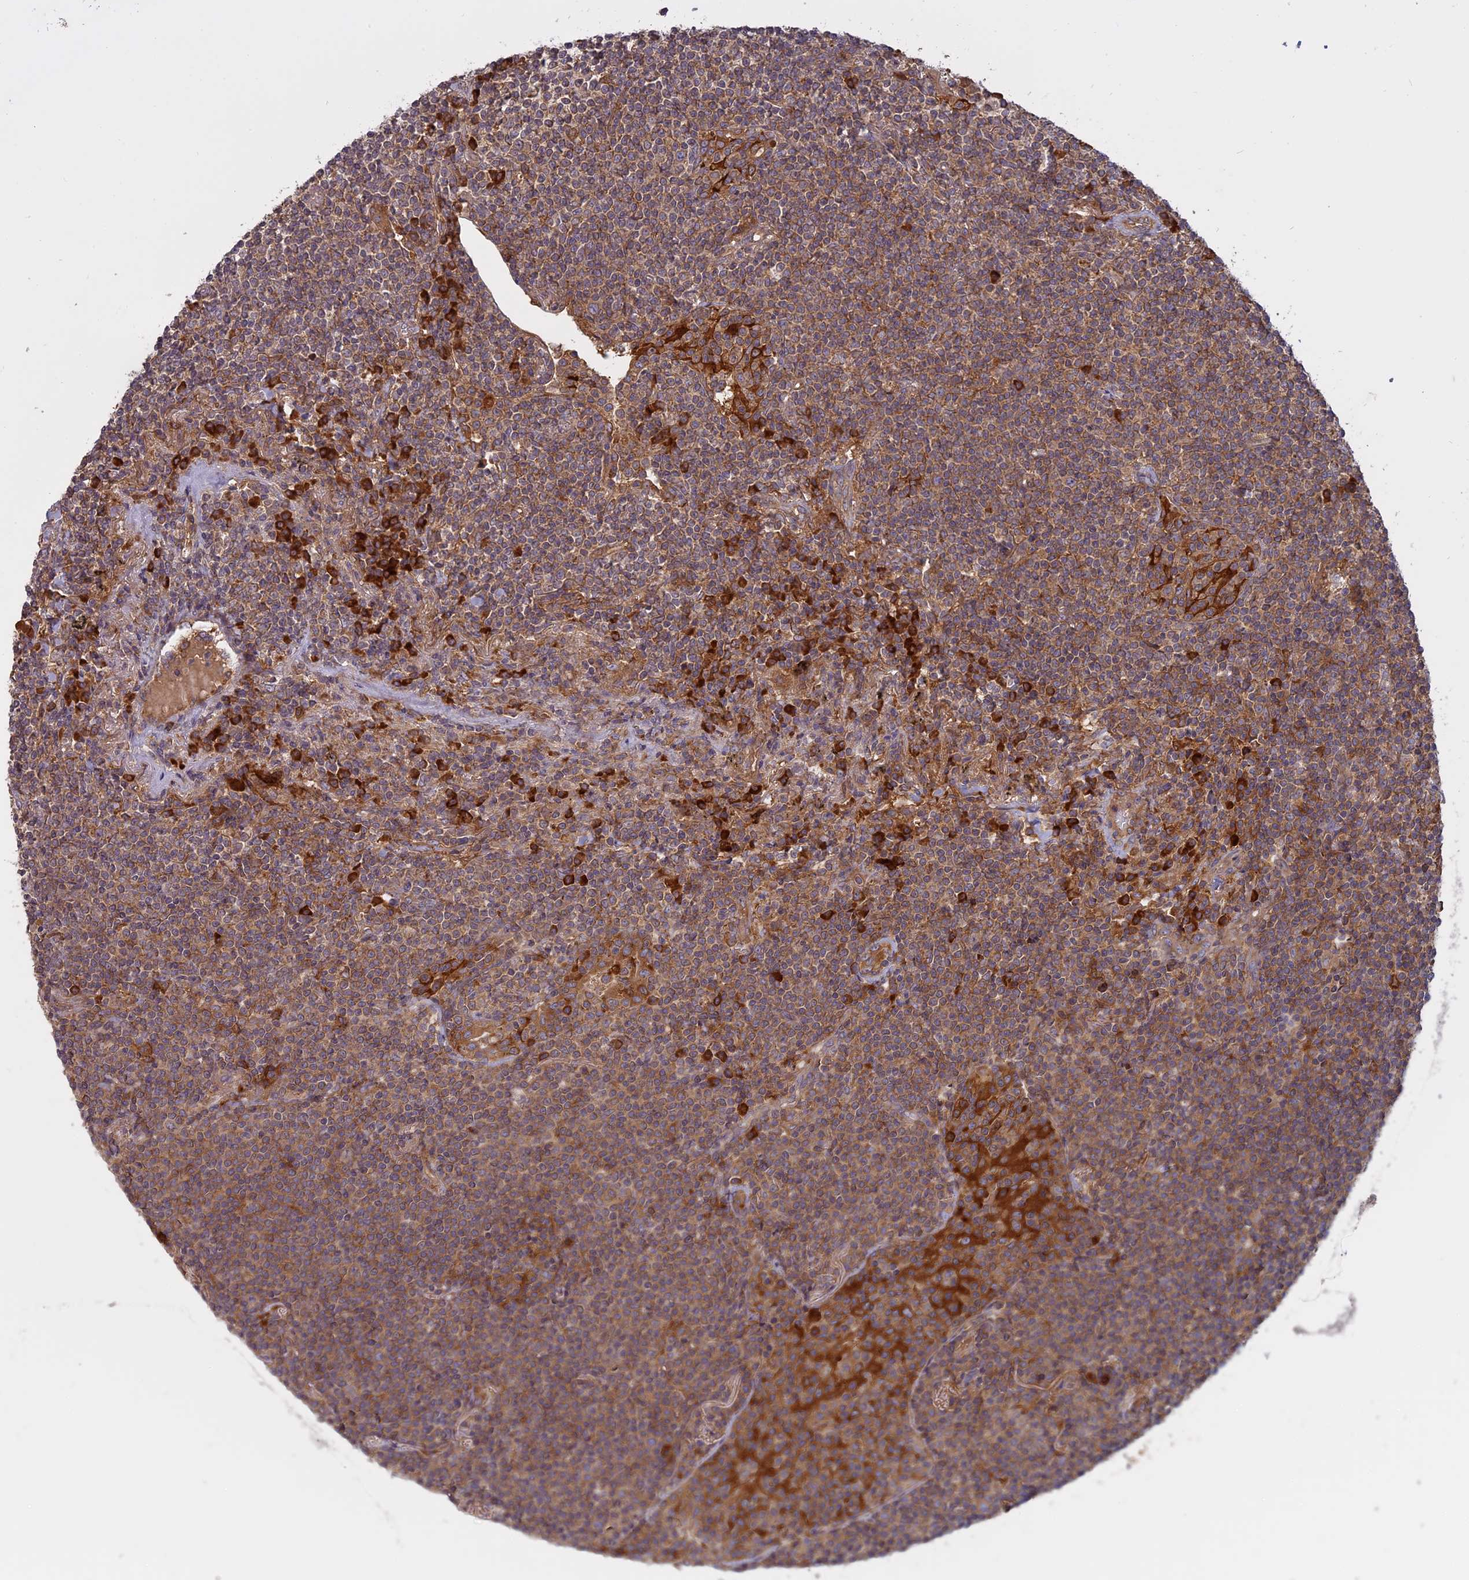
{"staining": {"intensity": "moderate", "quantity": ">75%", "location": "cytoplasmic/membranous"}, "tissue": "lymphoma", "cell_type": "Tumor cells", "image_type": "cancer", "snomed": [{"axis": "morphology", "description": "Malignant lymphoma, non-Hodgkin's type, Low grade"}, {"axis": "topography", "description": "Lung"}], "caption": "The immunohistochemical stain shows moderate cytoplasmic/membranous positivity in tumor cells of malignant lymphoma, non-Hodgkin's type (low-grade) tissue.", "gene": "TMEM208", "patient": {"sex": "female", "age": 71}}